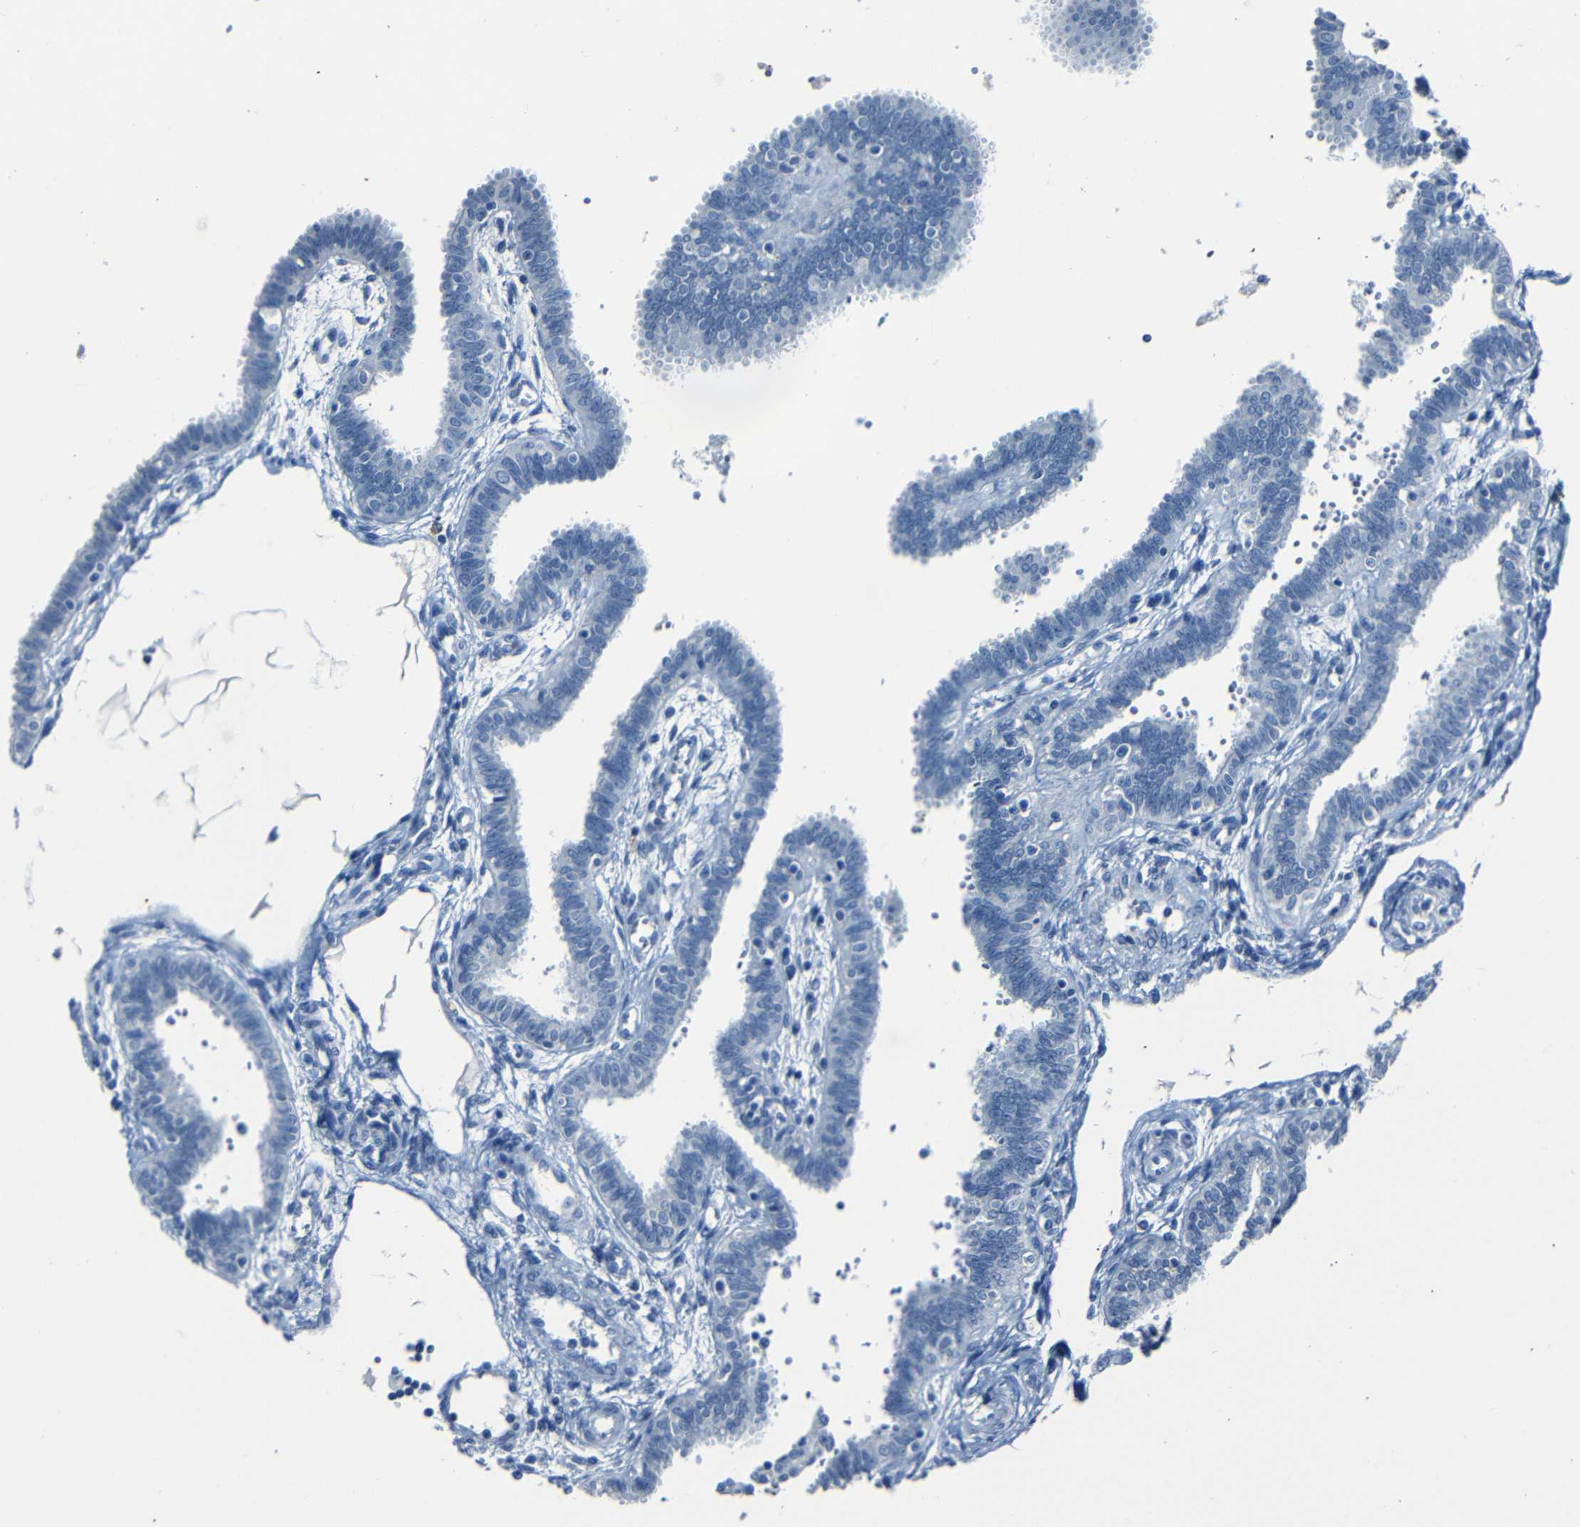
{"staining": {"intensity": "negative", "quantity": "none", "location": "none"}, "tissue": "fallopian tube", "cell_type": "Glandular cells", "image_type": "normal", "snomed": [{"axis": "morphology", "description": "Normal tissue, NOS"}, {"axis": "topography", "description": "Fallopian tube"}], "caption": "This is an IHC histopathology image of benign human fallopian tube. There is no staining in glandular cells.", "gene": "CLDN11", "patient": {"sex": "female", "age": 32}}